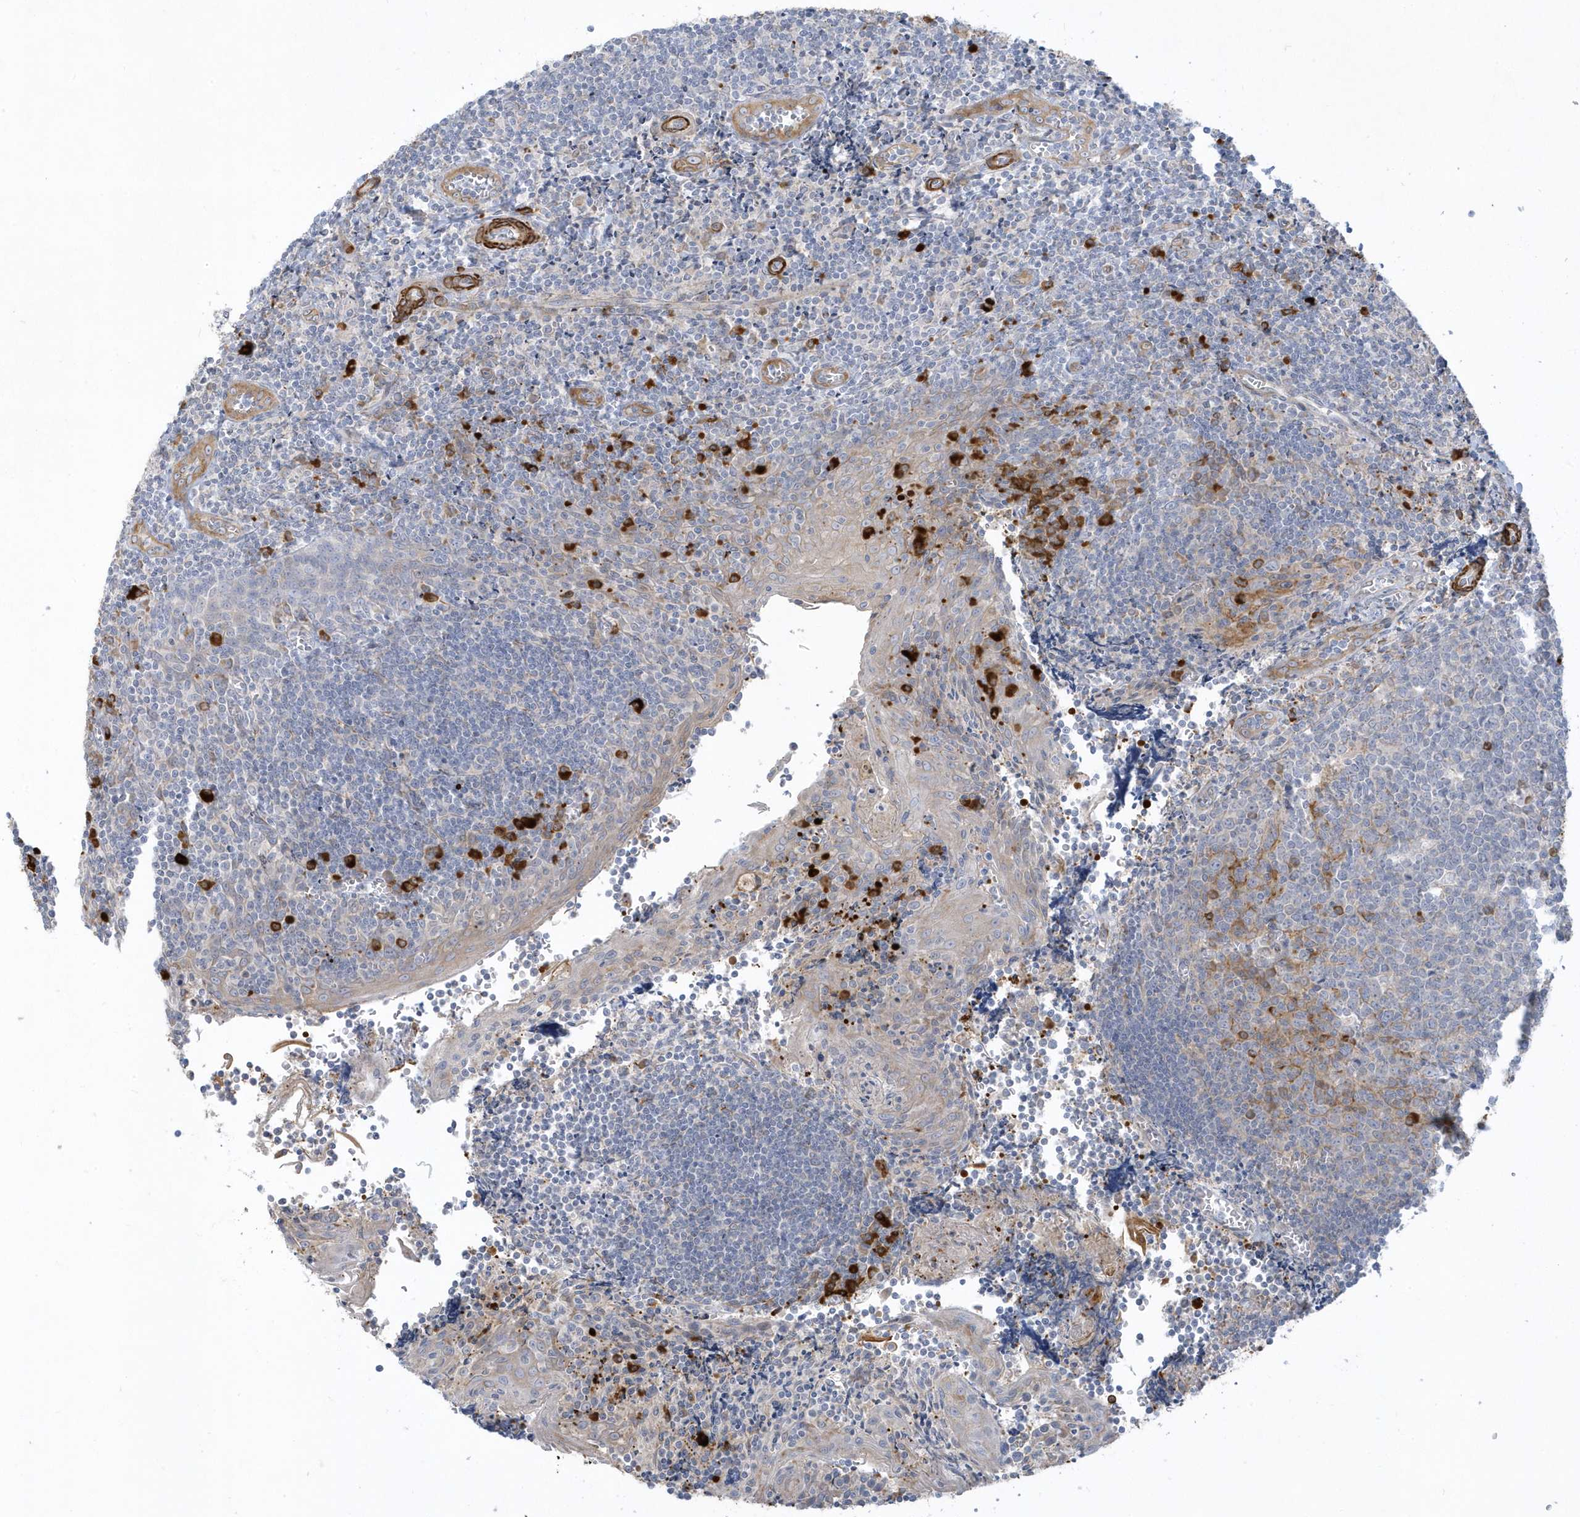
{"staining": {"intensity": "negative", "quantity": "none", "location": "none"}, "tissue": "tonsil", "cell_type": "Germinal center cells", "image_type": "normal", "snomed": [{"axis": "morphology", "description": "Normal tissue, NOS"}, {"axis": "topography", "description": "Tonsil"}], "caption": "This image is of unremarkable tonsil stained with IHC to label a protein in brown with the nuclei are counter-stained blue. There is no expression in germinal center cells.", "gene": "THADA", "patient": {"sex": "male", "age": 27}}